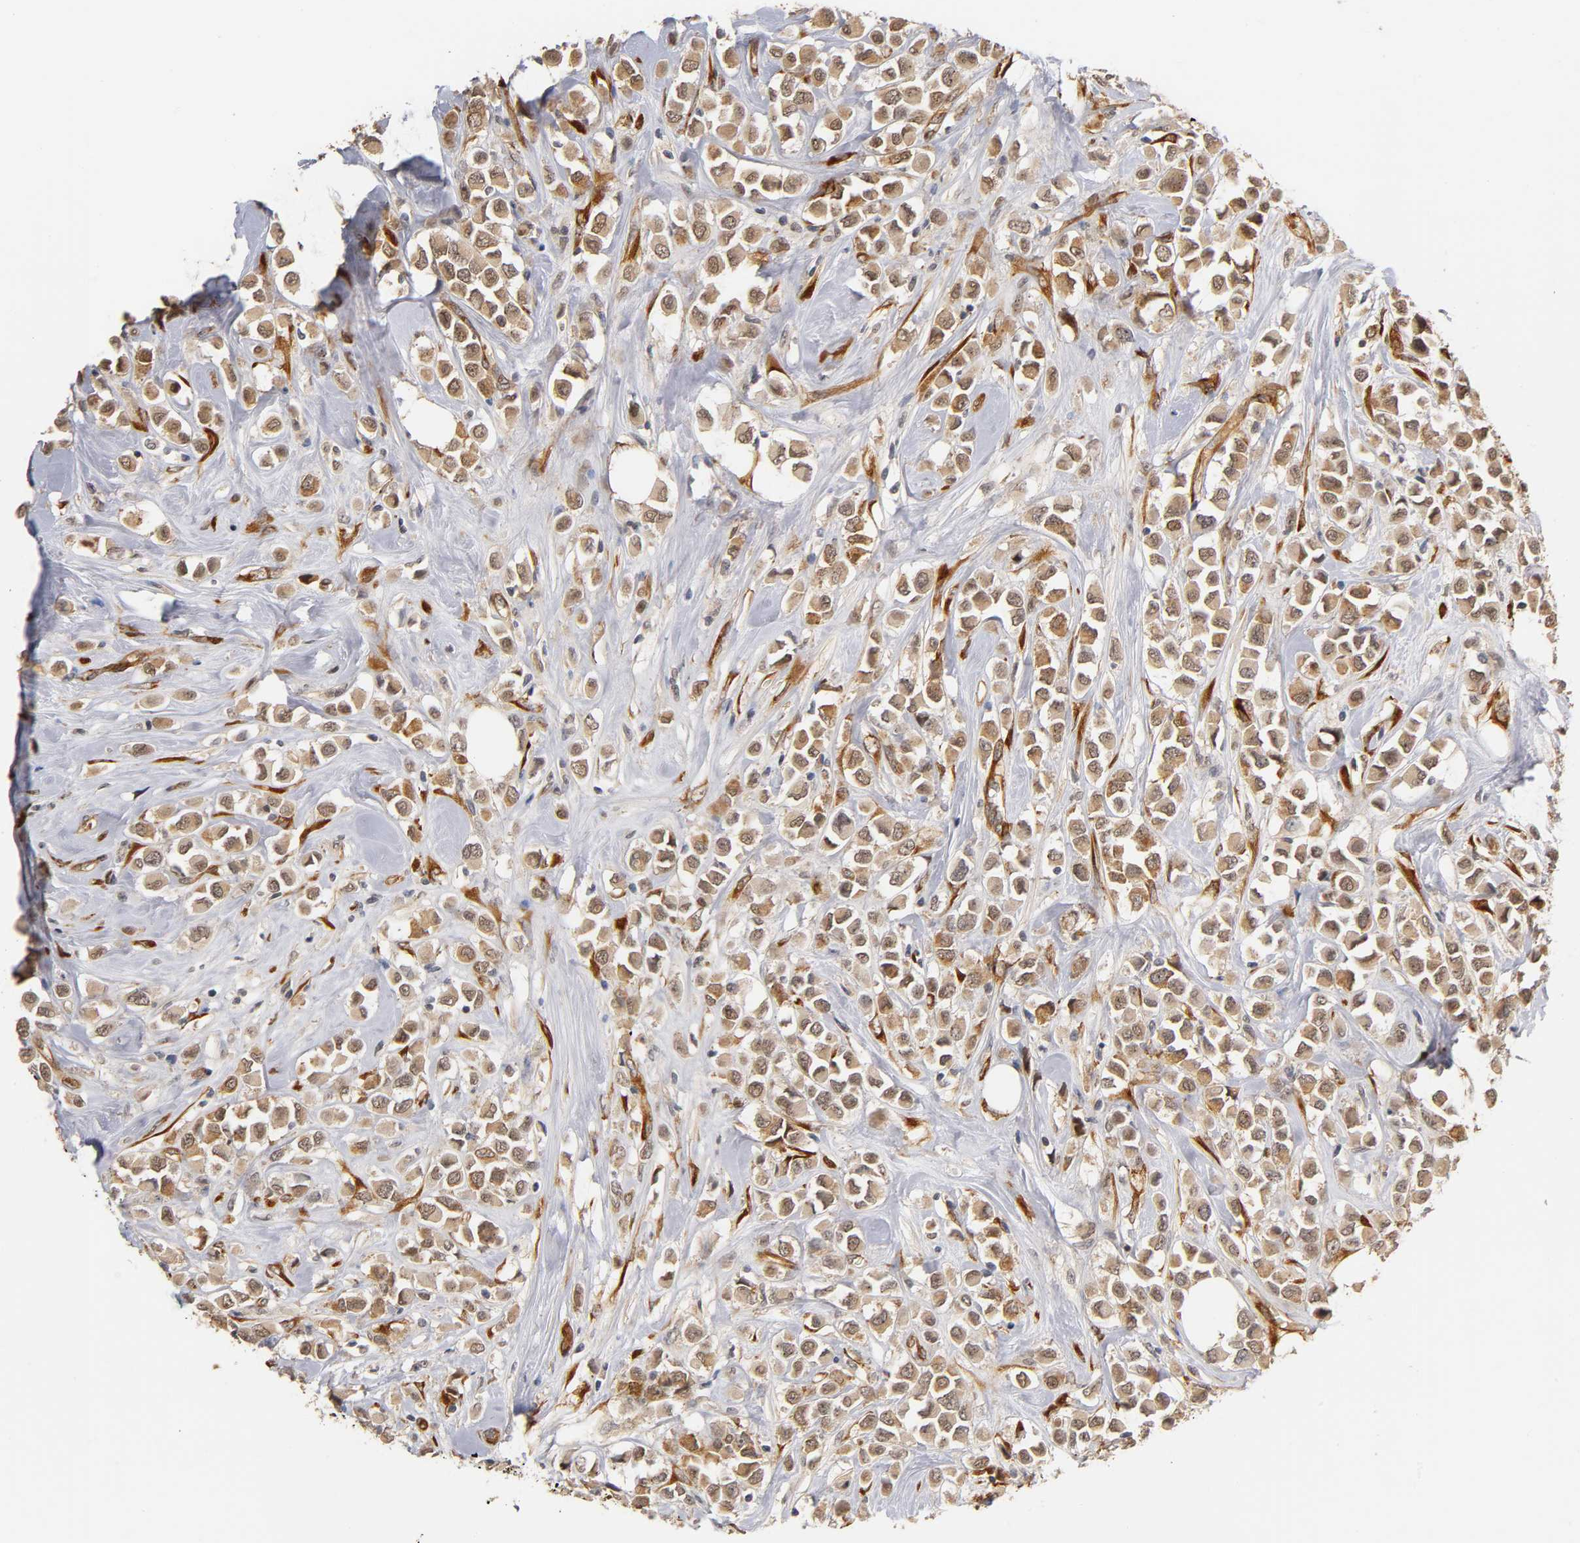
{"staining": {"intensity": "moderate", "quantity": ">75%", "location": "cytoplasmic/membranous"}, "tissue": "breast cancer", "cell_type": "Tumor cells", "image_type": "cancer", "snomed": [{"axis": "morphology", "description": "Duct carcinoma"}, {"axis": "topography", "description": "Breast"}], "caption": "Approximately >75% of tumor cells in breast intraductal carcinoma demonstrate moderate cytoplasmic/membranous protein positivity as visualized by brown immunohistochemical staining.", "gene": "LAMB1", "patient": {"sex": "female", "age": 61}}